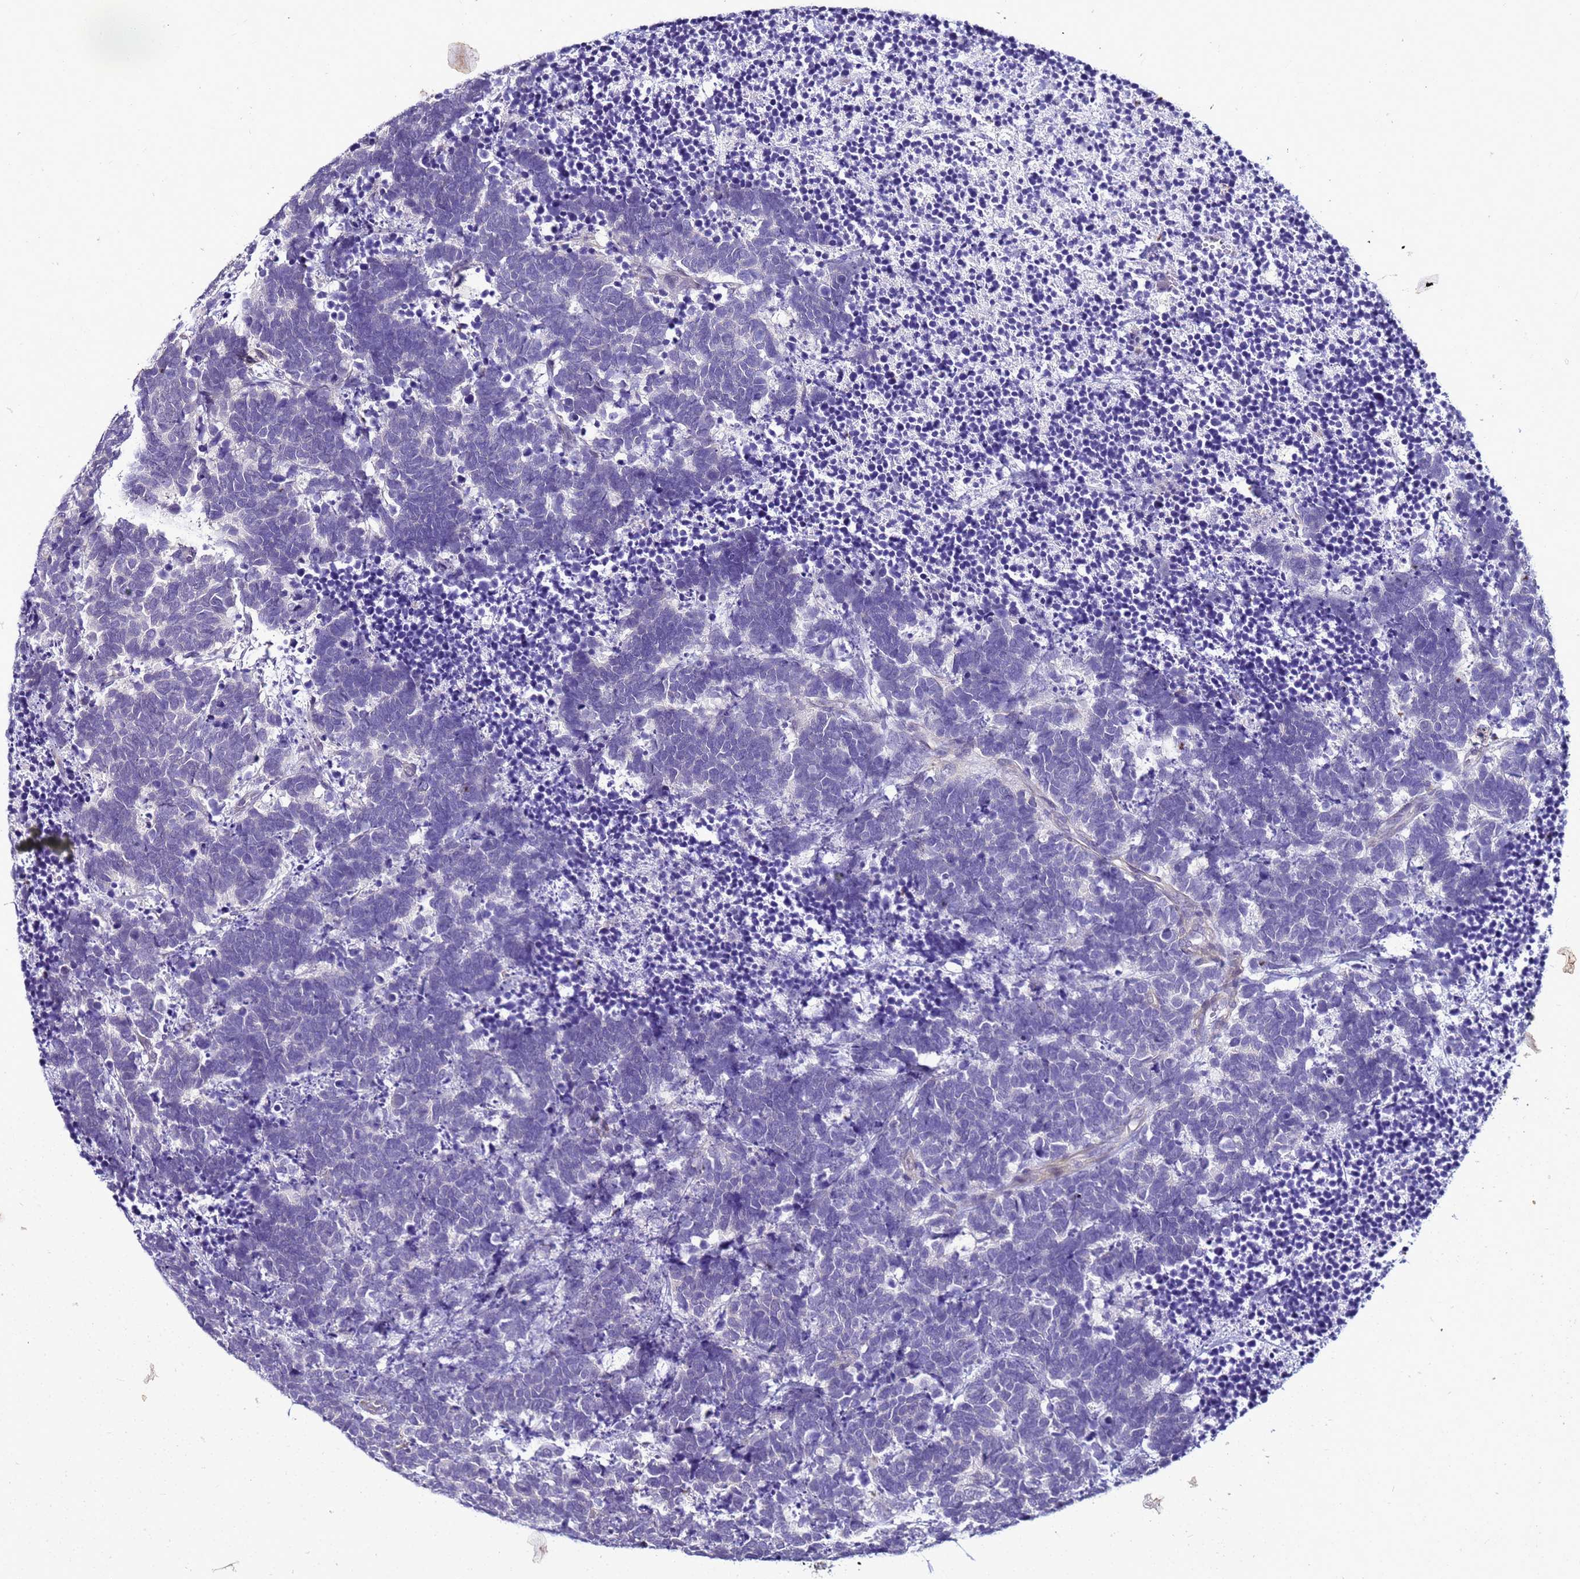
{"staining": {"intensity": "negative", "quantity": "none", "location": "none"}, "tissue": "carcinoid", "cell_type": "Tumor cells", "image_type": "cancer", "snomed": [{"axis": "morphology", "description": "Carcinoma, NOS"}, {"axis": "morphology", "description": "Carcinoid, malignant, NOS"}, {"axis": "topography", "description": "Urinary bladder"}], "caption": "There is no significant expression in tumor cells of carcinoid.", "gene": "FAM166B", "patient": {"sex": "male", "age": 57}}